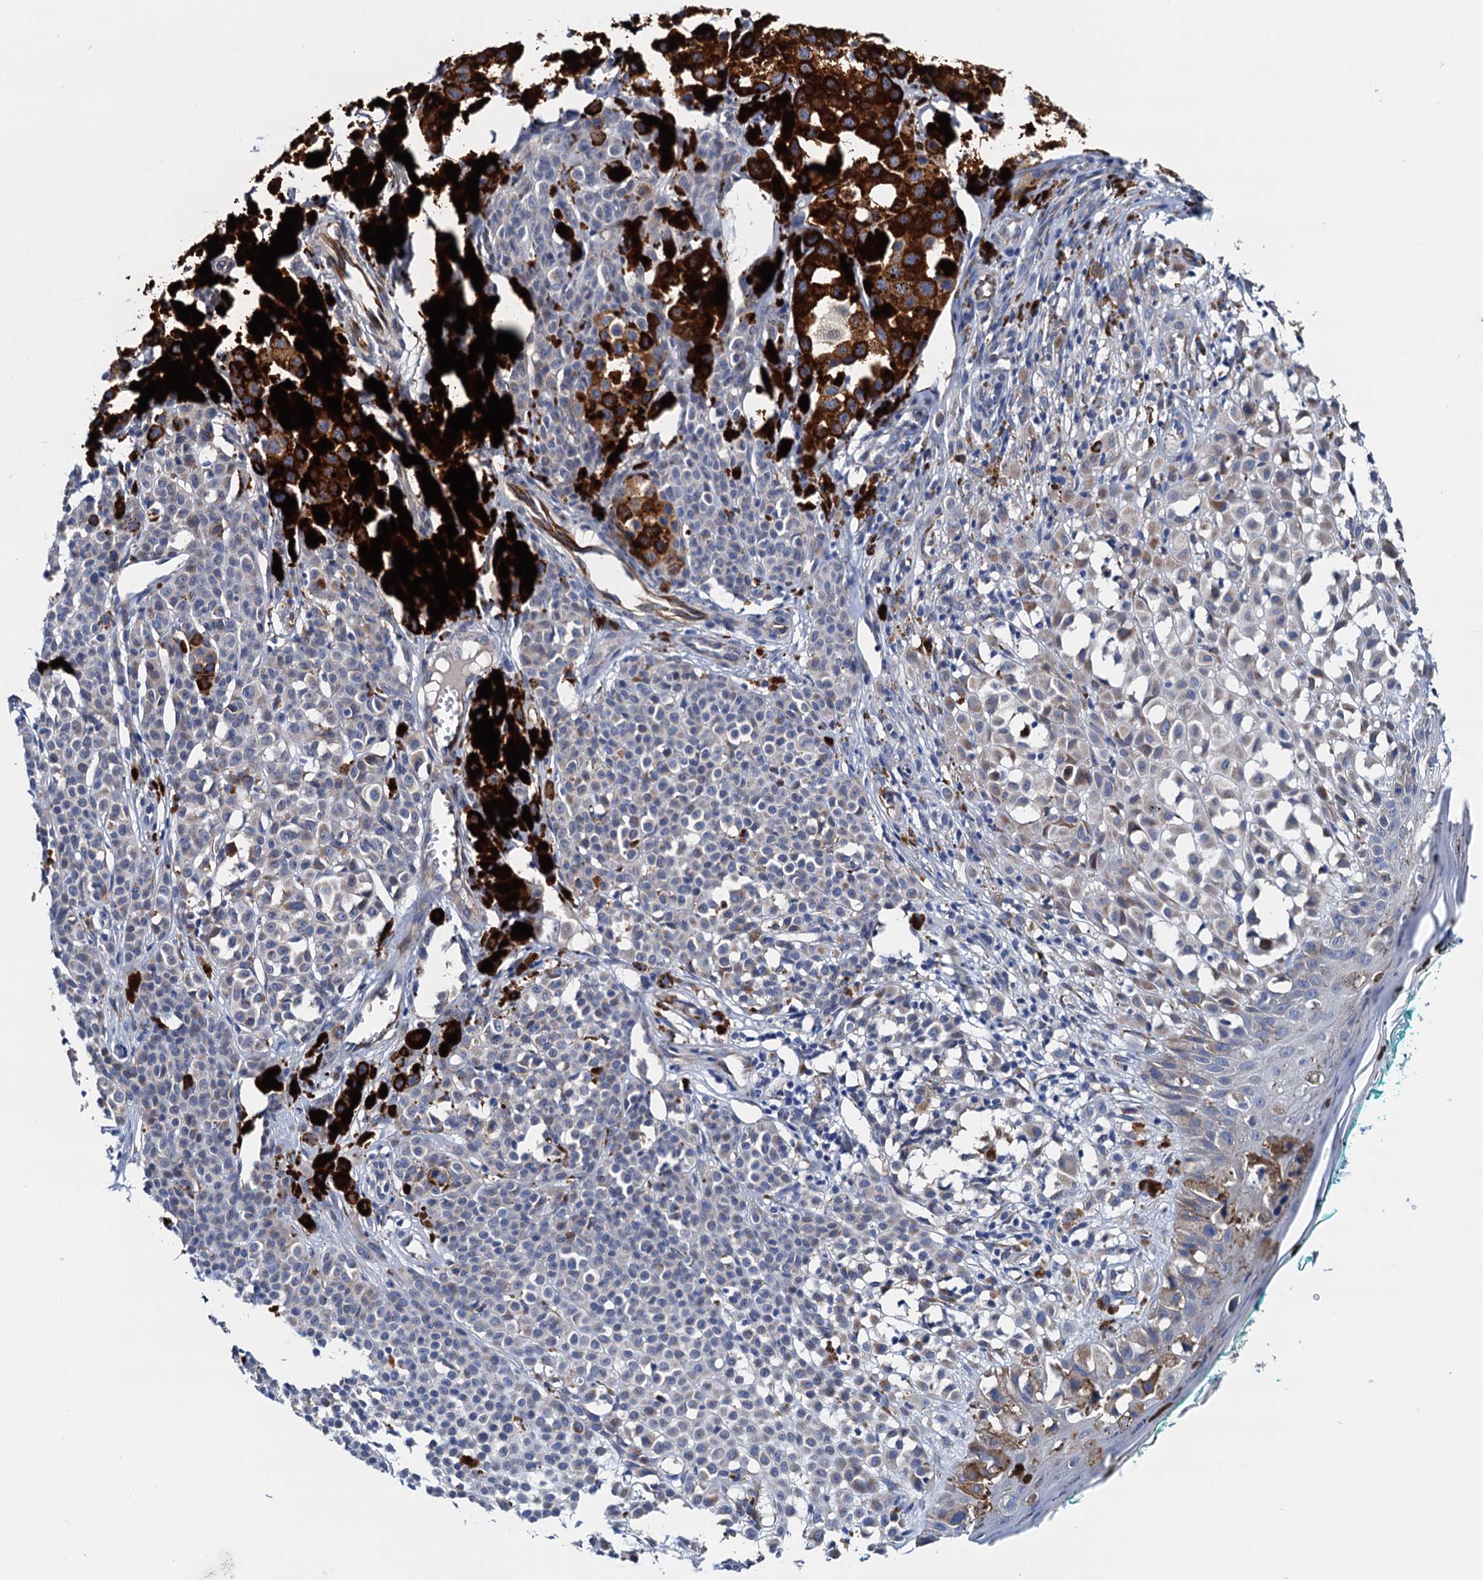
{"staining": {"intensity": "negative", "quantity": "none", "location": "none"}, "tissue": "melanoma", "cell_type": "Tumor cells", "image_type": "cancer", "snomed": [{"axis": "morphology", "description": "Malignant melanoma, NOS"}, {"axis": "topography", "description": "Skin of leg"}], "caption": "There is no significant positivity in tumor cells of melanoma. The staining was performed using DAB (3,3'-diaminobenzidine) to visualize the protein expression in brown, while the nuclei were stained in blue with hematoxylin (Magnification: 20x).", "gene": "RASSF9", "patient": {"sex": "female", "age": 72}}